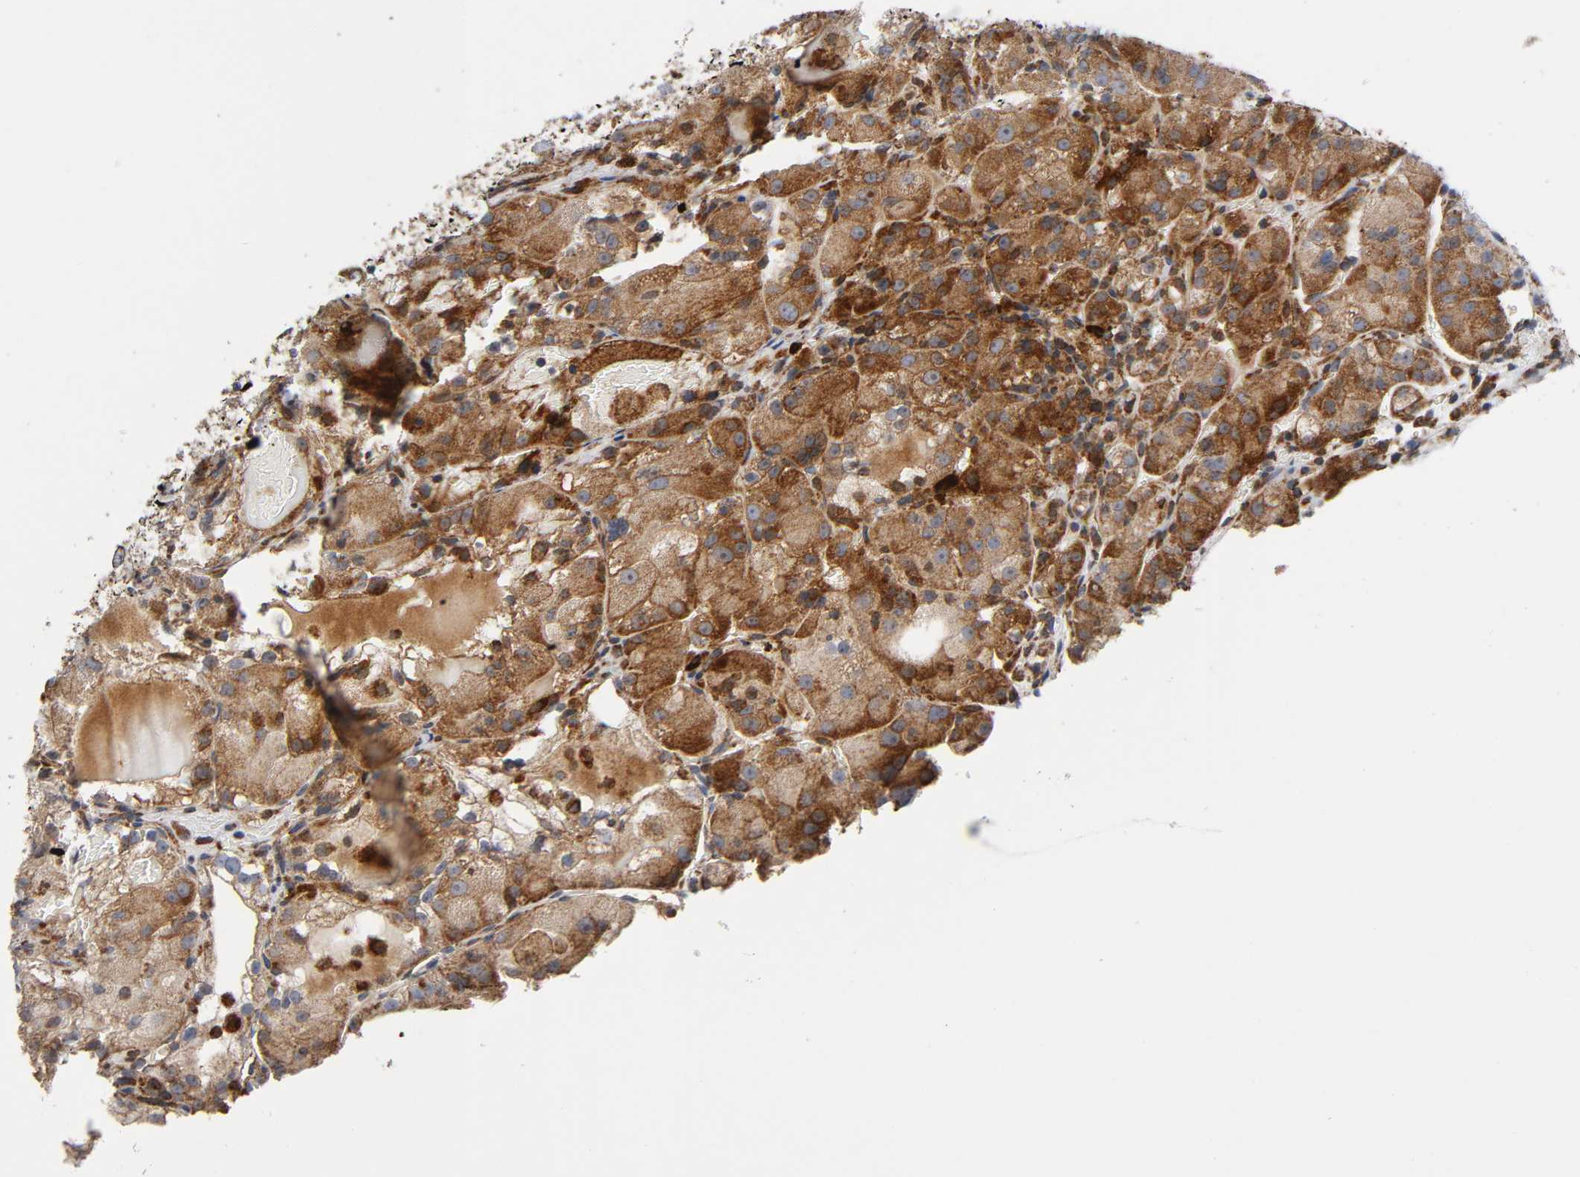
{"staining": {"intensity": "moderate", "quantity": "25%-75%", "location": "cytoplasmic/membranous"}, "tissue": "renal cancer", "cell_type": "Tumor cells", "image_type": "cancer", "snomed": [{"axis": "morphology", "description": "Normal tissue, NOS"}, {"axis": "morphology", "description": "Adenocarcinoma, NOS"}, {"axis": "topography", "description": "Kidney"}], "caption": "Adenocarcinoma (renal) stained with DAB (3,3'-diaminobenzidine) immunohistochemistry exhibits medium levels of moderate cytoplasmic/membranous positivity in approximately 25%-75% of tumor cells.", "gene": "MAP3K1", "patient": {"sex": "male", "age": 61}}